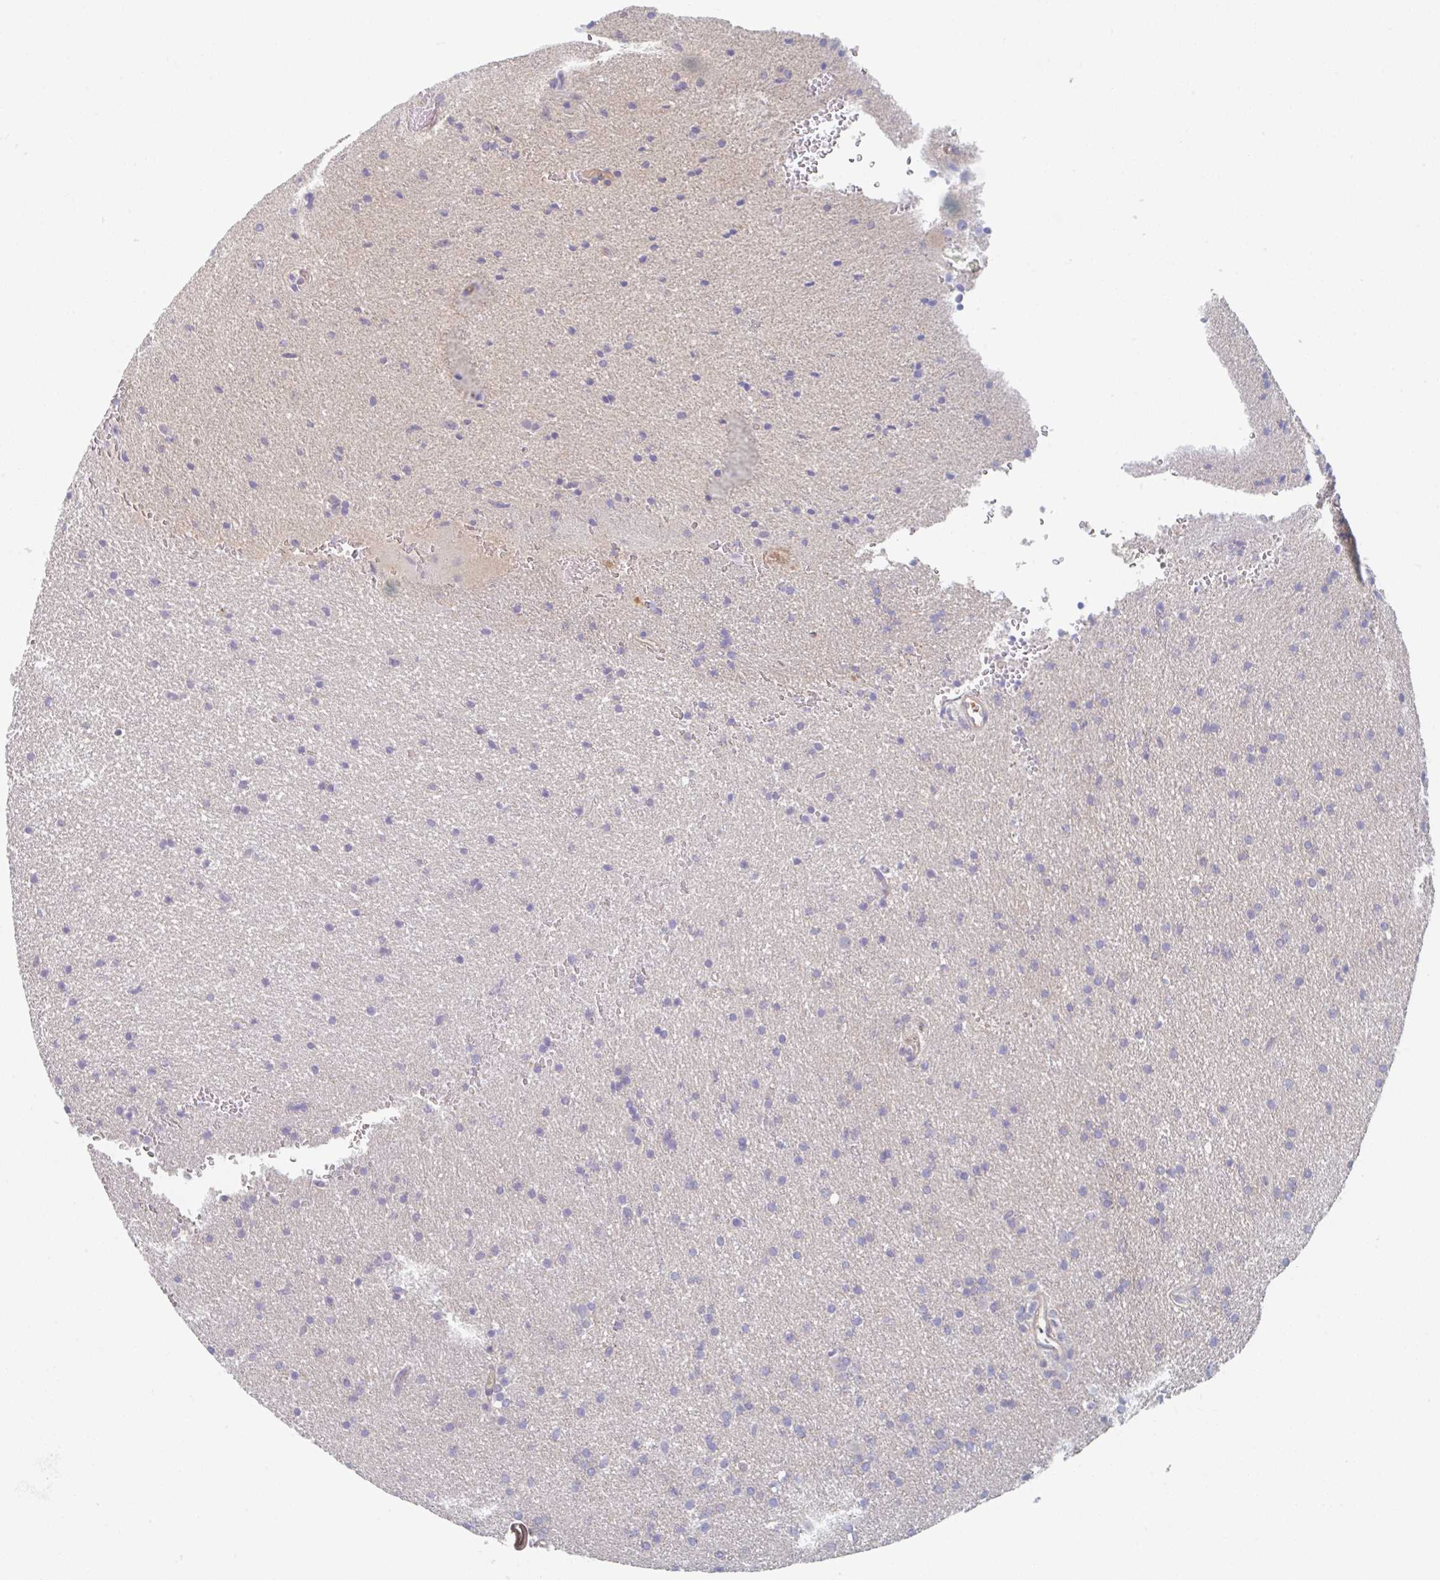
{"staining": {"intensity": "negative", "quantity": "none", "location": "none"}, "tissue": "glioma", "cell_type": "Tumor cells", "image_type": "cancer", "snomed": [{"axis": "morphology", "description": "Glioma, malignant, Low grade"}, {"axis": "topography", "description": "Brain"}], "caption": "Micrograph shows no protein positivity in tumor cells of glioma tissue. Nuclei are stained in blue.", "gene": "AMPD2", "patient": {"sex": "female", "age": 34}}